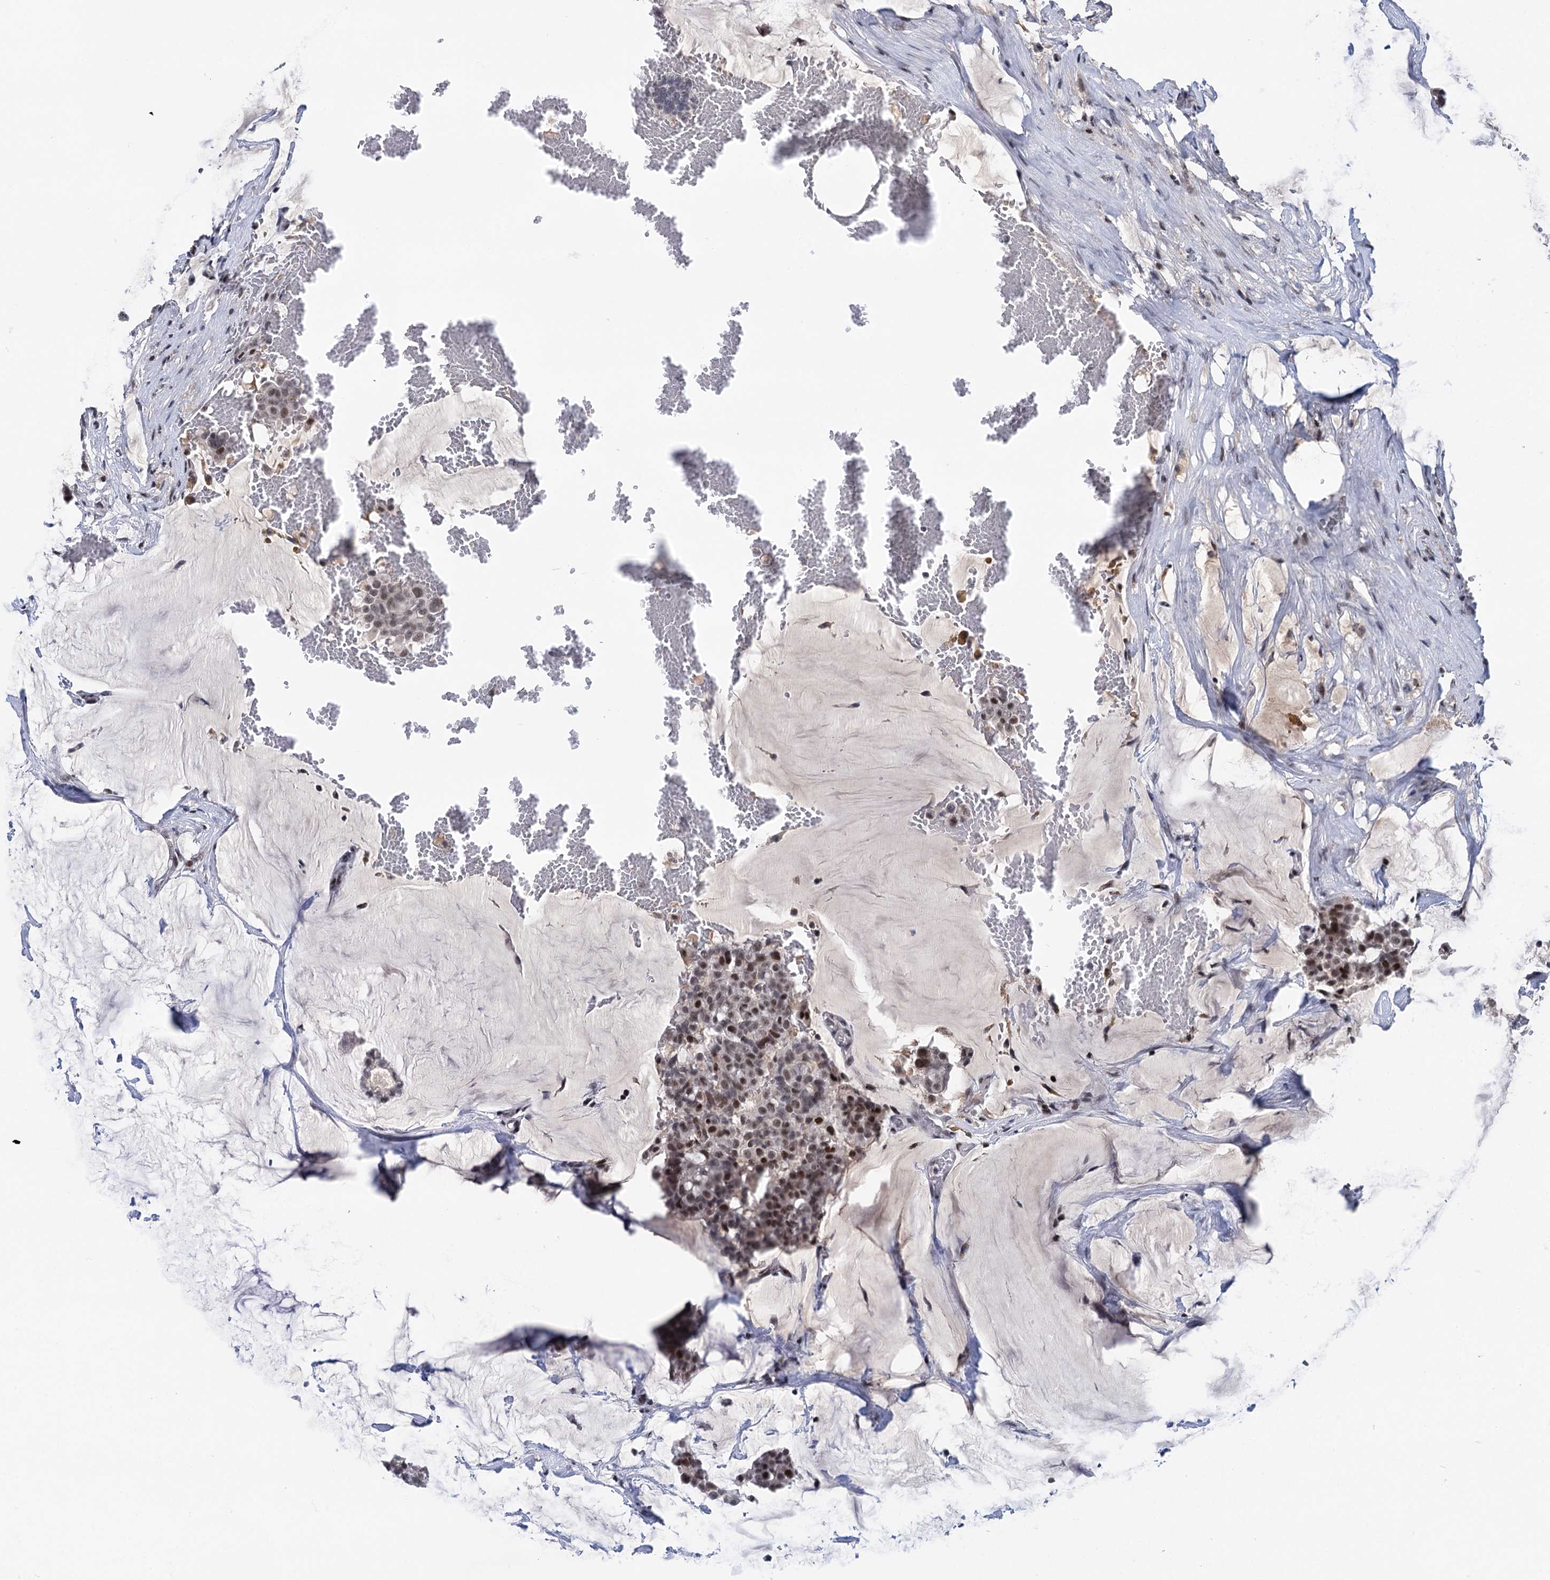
{"staining": {"intensity": "moderate", "quantity": ">75%", "location": "nuclear"}, "tissue": "breast cancer", "cell_type": "Tumor cells", "image_type": "cancer", "snomed": [{"axis": "morphology", "description": "Duct carcinoma"}, {"axis": "topography", "description": "Breast"}], "caption": "DAB (3,3'-diaminobenzidine) immunohistochemical staining of breast invasive ductal carcinoma displays moderate nuclear protein positivity in about >75% of tumor cells.", "gene": "ZCCHC10", "patient": {"sex": "female", "age": 93}}